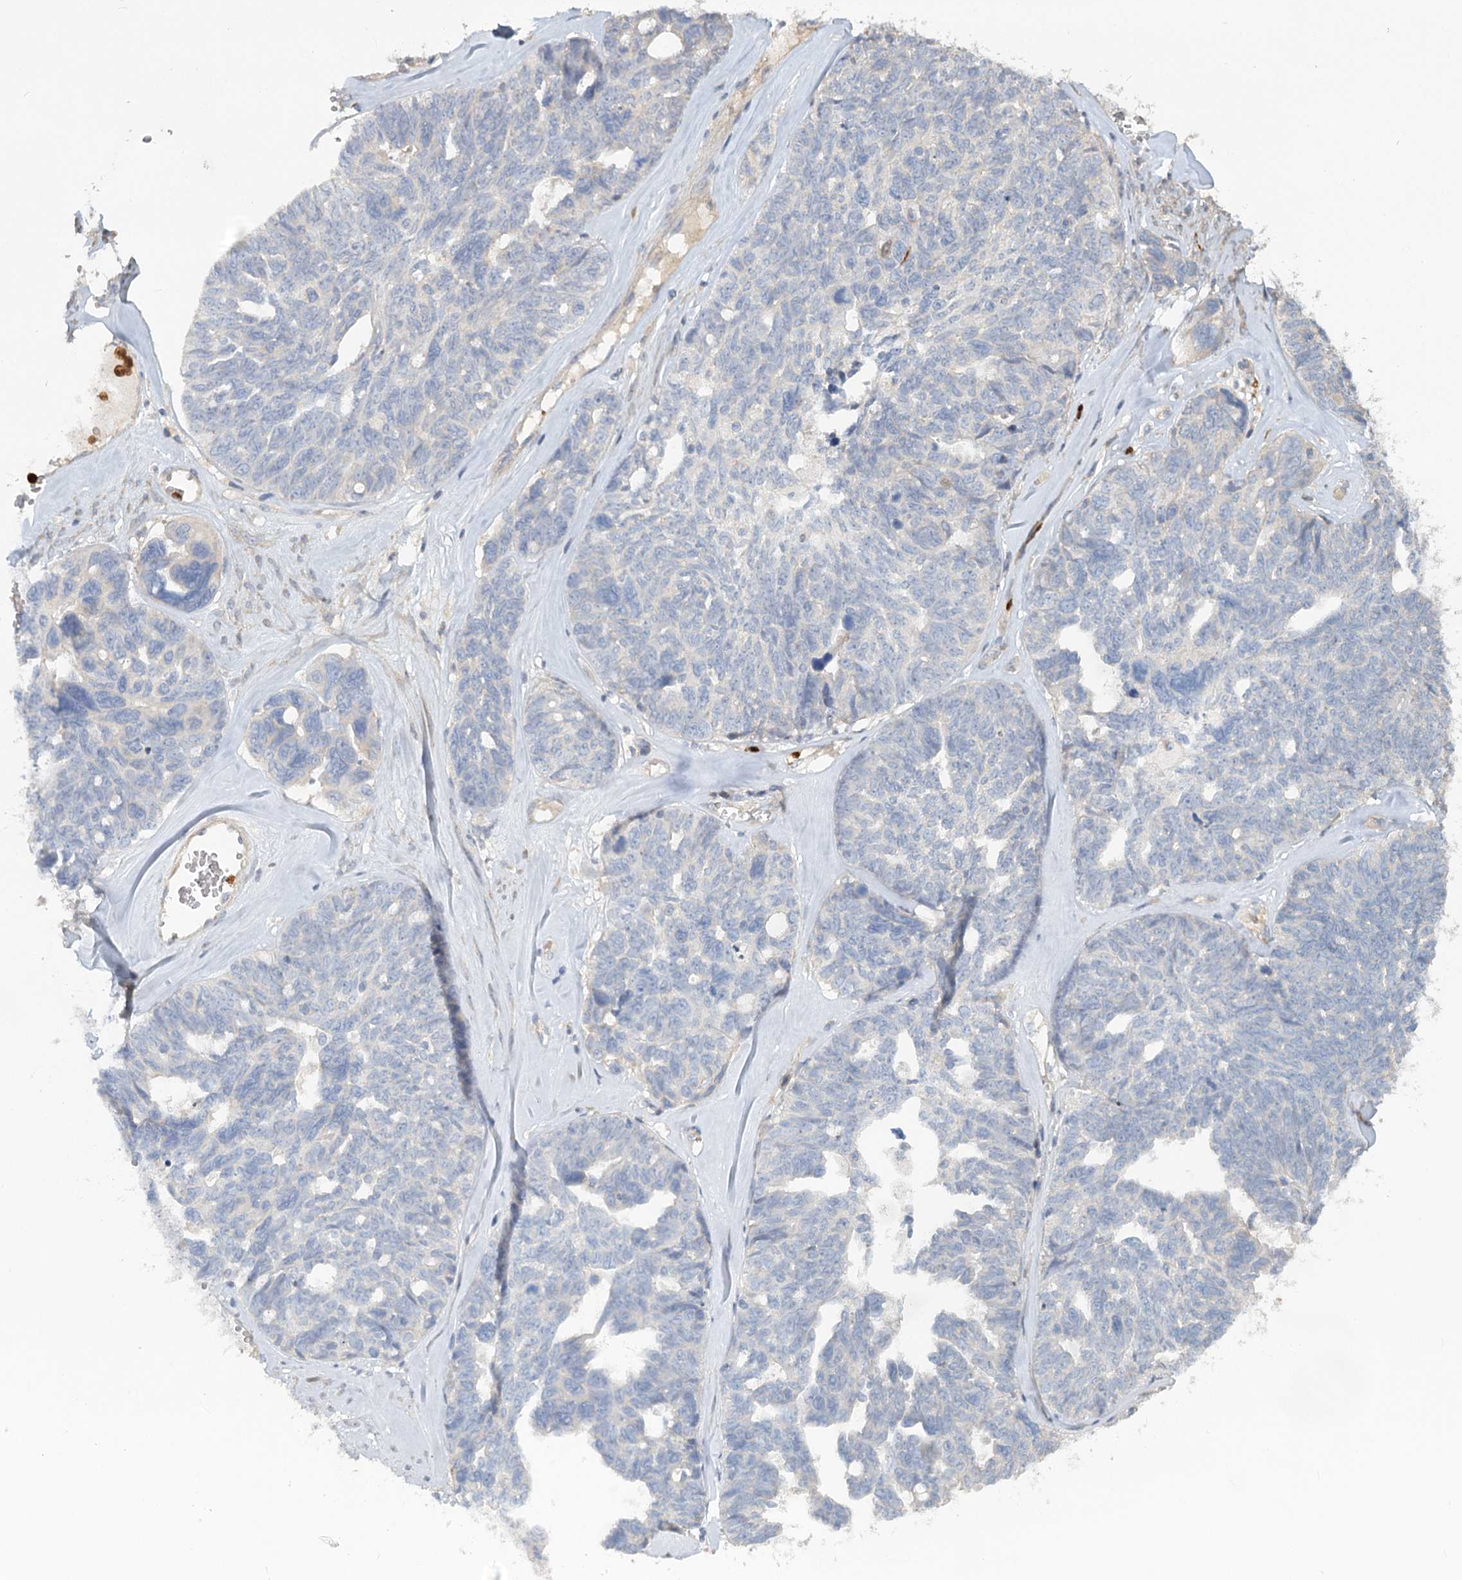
{"staining": {"intensity": "negative", "quantity": "none", "location": "none"}, "tissue": "ovarian cancer", "cell_type": "Tumor cells", "image_type": "cancer", "snomed": [{"axis": "morphology", "description": "Cystadenocarcinoma, serous, NOS"}, {"axis": "topography", "description": "Ovary"}], "caption": "The photomicrograph demonstrates no significant staining in tumor cells of serous cystadenocarcinoma (ovarian). The staining was performed using DAB to visualize the protein expression in brown, while the nuclei were stained in blue with hematoxylin (Magnification: 20x).", "gene": "EPB41L5", "patient": {"sex": "female", "age": 79}}